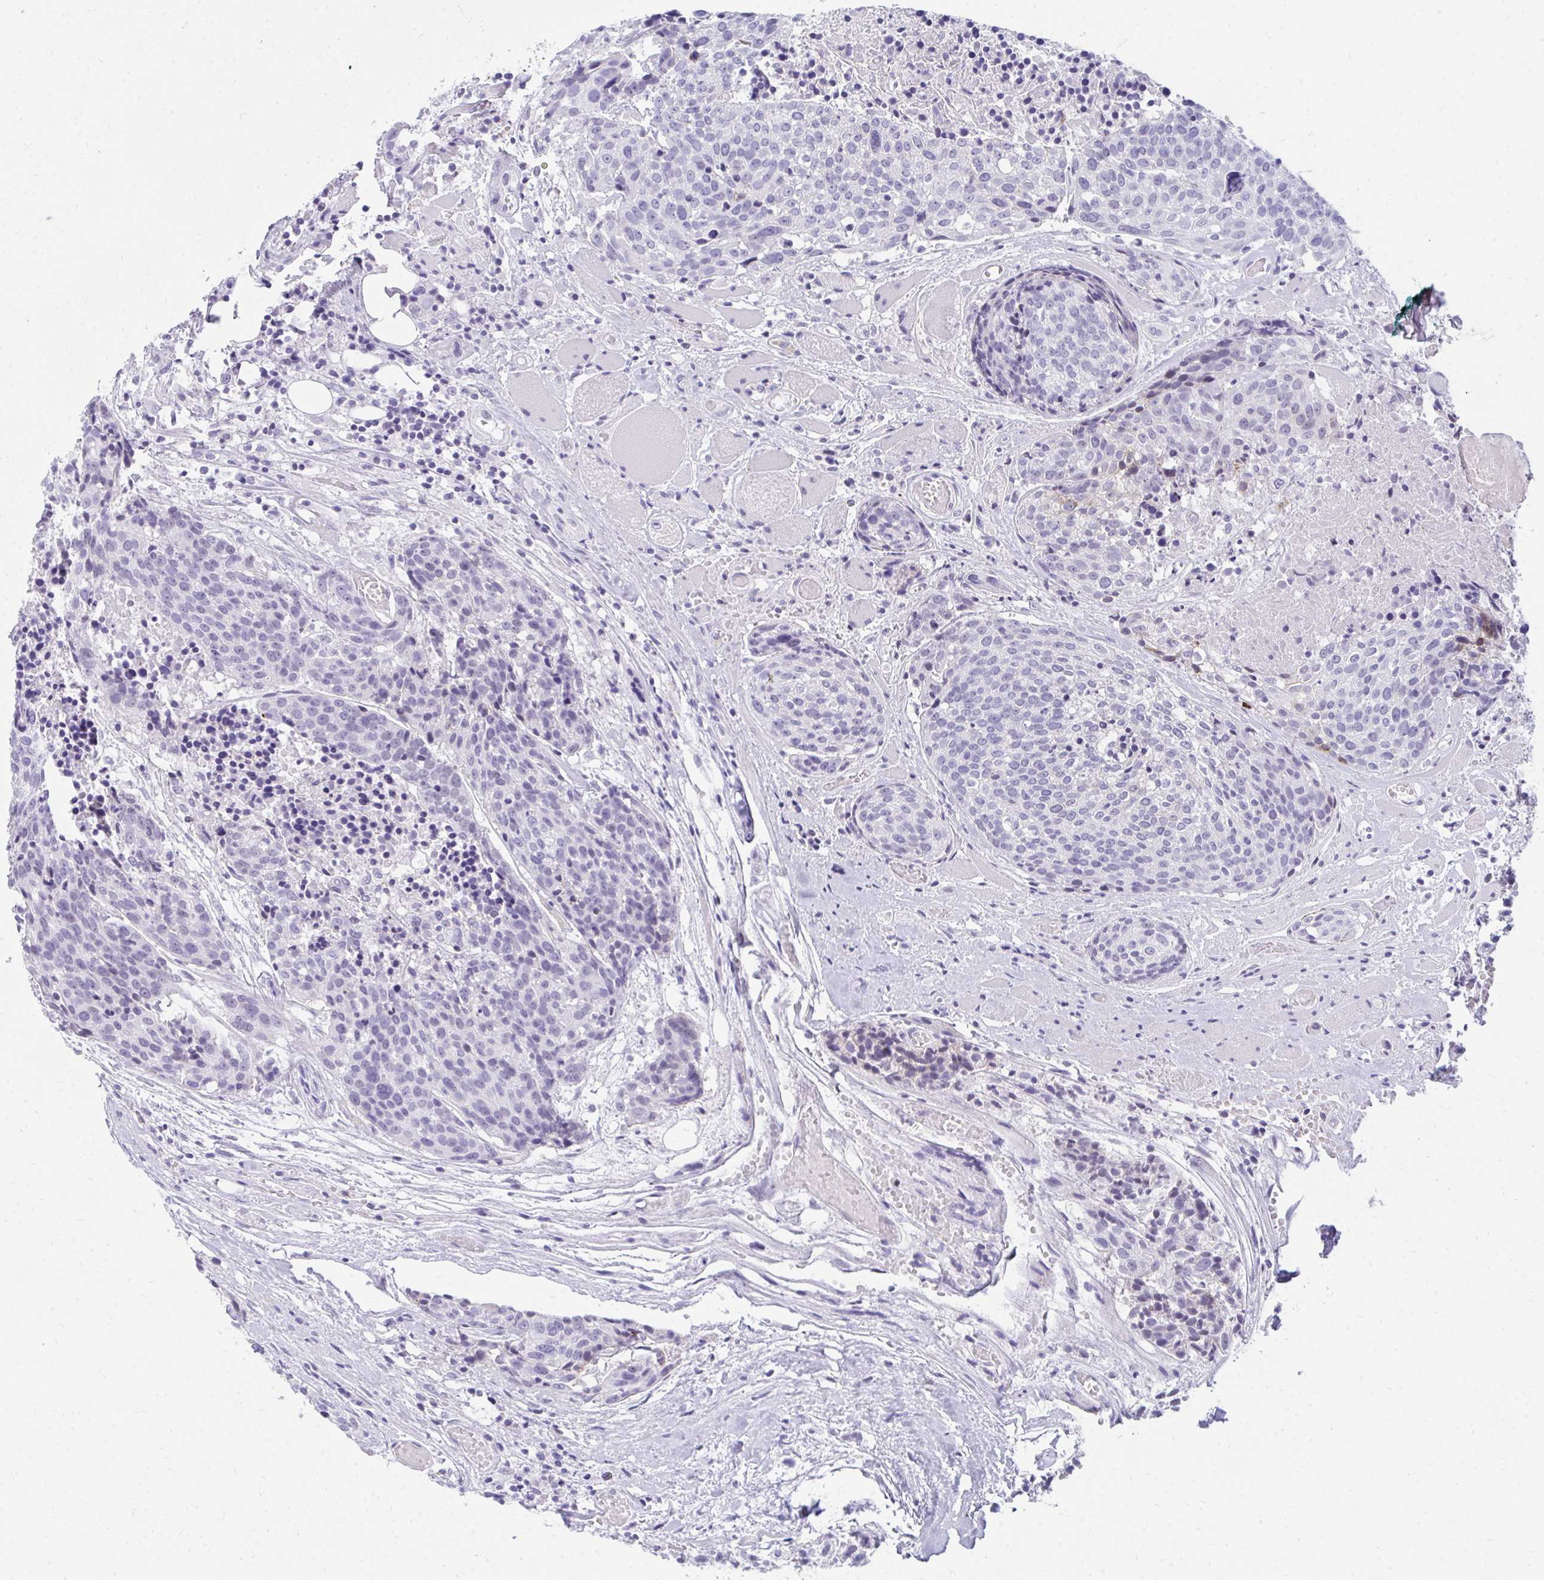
{"staining": {"intensity": "negative", "quantity": "none", "location": "none"}, "tissue": "head and neck cancer", "cell_type": "Tumor cells", "image_type": "cancer", "snomed": [{"axis": "morphology", "description": "Squamous cell carcinoma, NOS"}, {"axis": "topography", "description": "Oral tissue"}, {"axis": "topography", "description": "Head-Neck"}], "caption": "The immunohistochemistry (IHC) micrograph has no significant positivity in tumor cells of head and neck cancer (squamous cell carcinoma) tissue.", "gene": "OR5F1", "patient": {"sex": "male", "age": 64}}